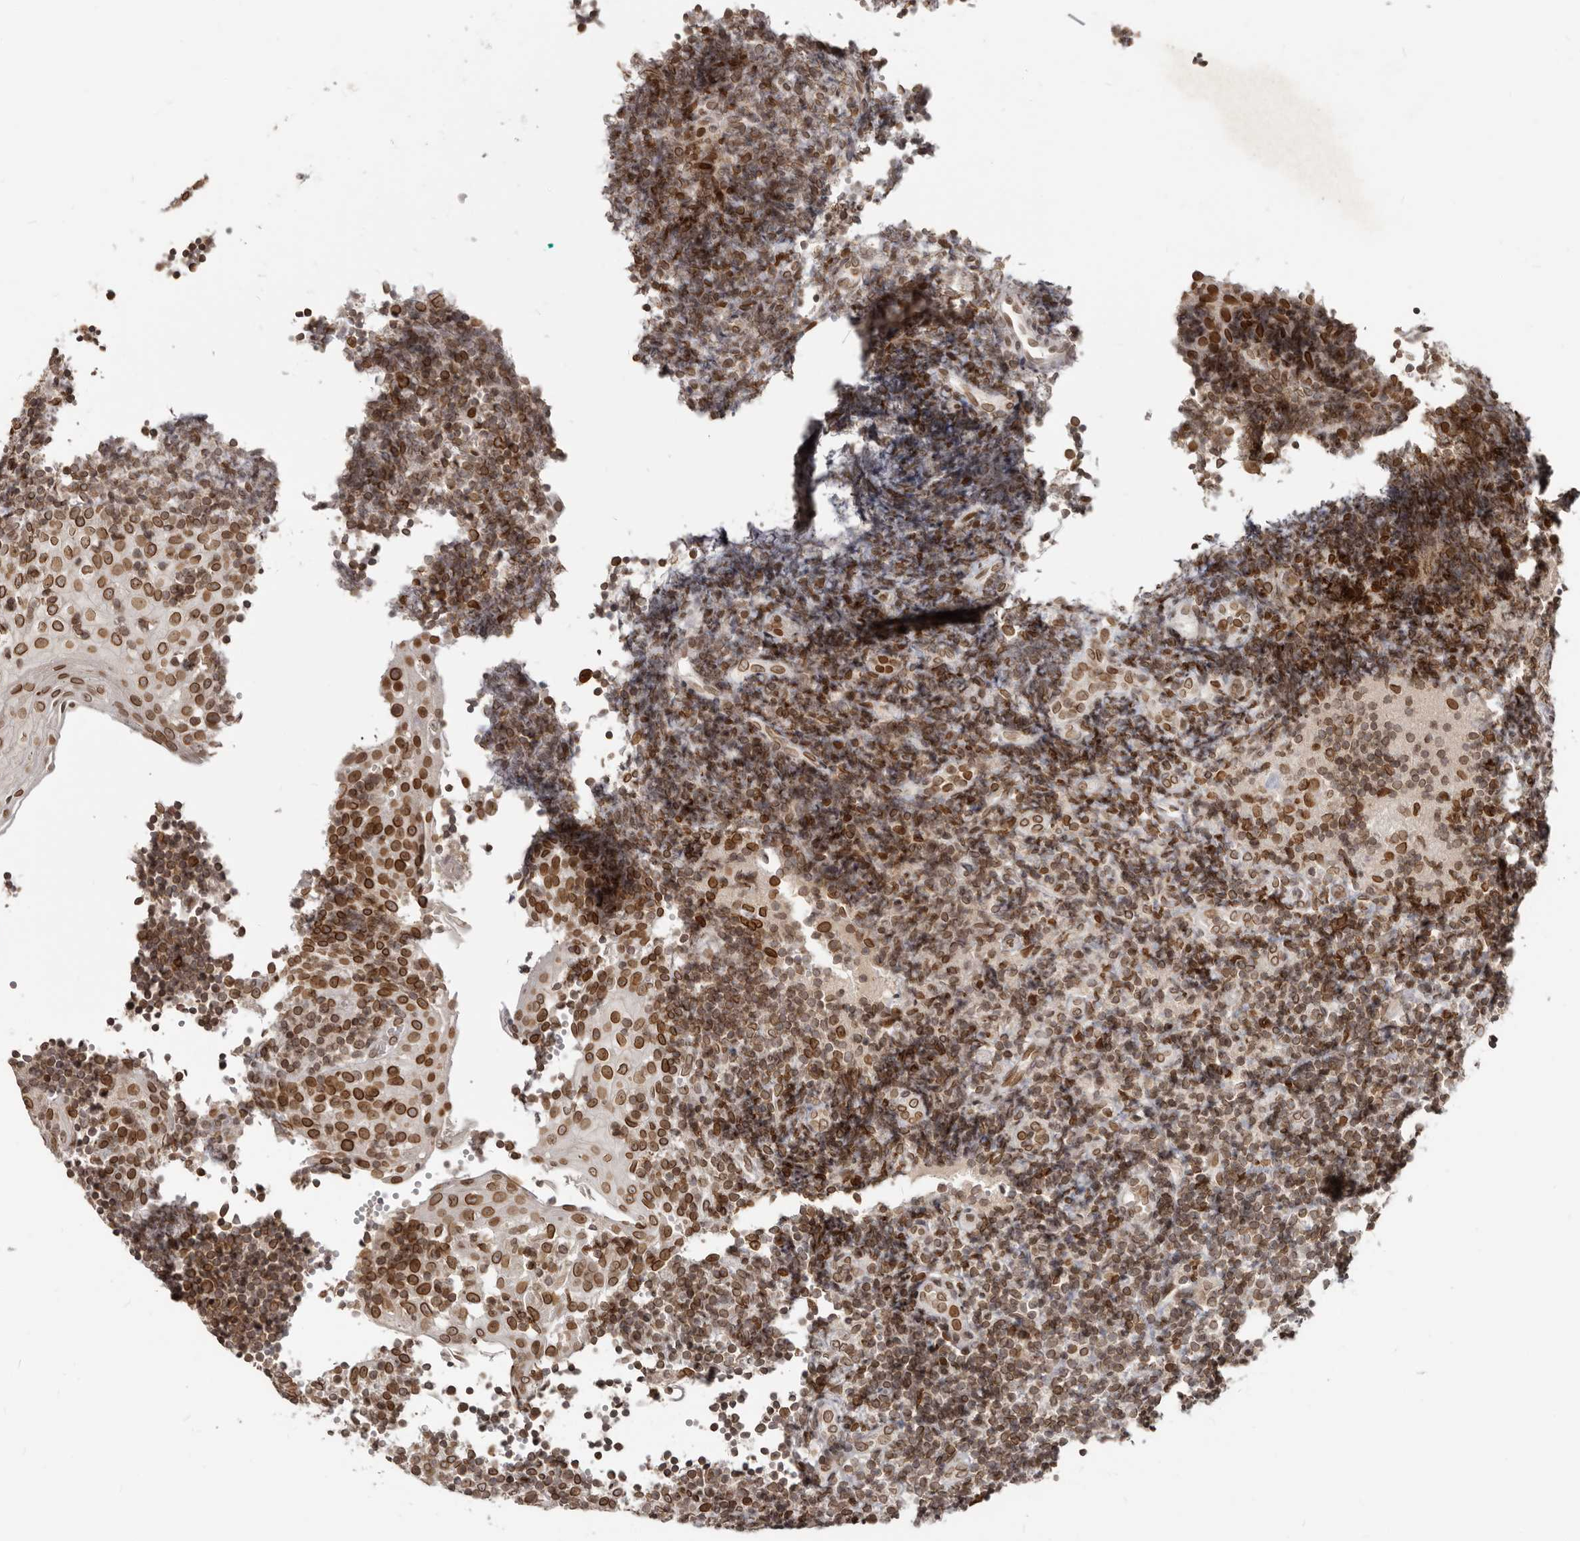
{"staining": {"intensity": "moderate", "quantity": ">75%", "location": "cytoplasmic/membranous,nuclear"}, "tissue": "tonsil", "cell_type": "Germinal center cells", "image_type": "normal", "snomed": [{"axis": "morphology", "description": "Normal tissue, NOS"}, {"axis": "topography", "description": "Tonsil"}], "caption": "Immunohistochemistry (IHC) of benign human tonsil displays medium levels of moderate cytoplasmic/membranous,nuclear positivity in about >75% of germinal center cells. The staining is performed using DAB brown chromogen to label protein expression. The nuclei are counter-stained blue using hematoxylin.", "gene": "NUP153", "patient": {"sex": "female", "age": 40}}